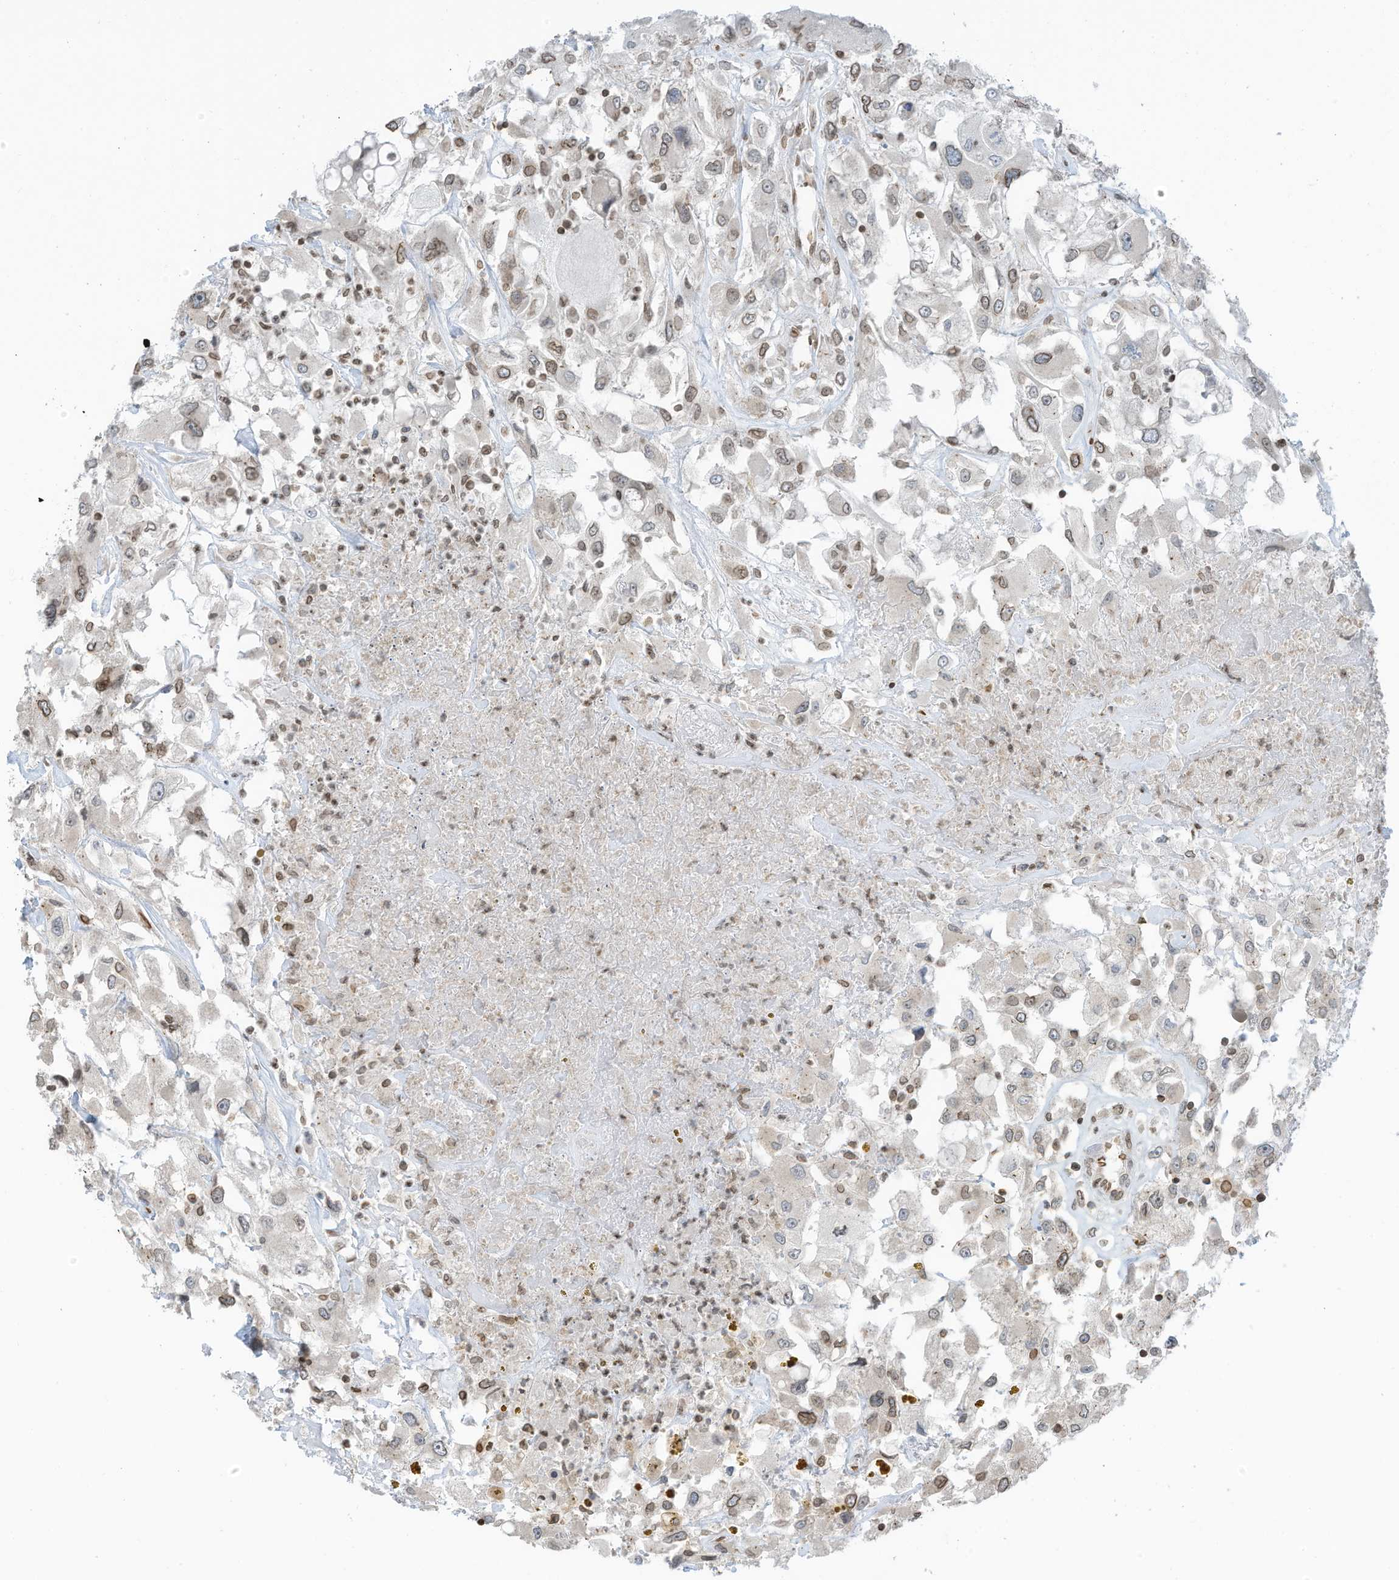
{"staining": {"intensity": "weak", "quantity": "25%-75%", "location": "cytoplasmic/membranous,nuclear"}, "tissue": "renal cancer", "cell_type": "Tumor cells", "image_type": "cancer", "snomed": [{"axis": "morphology", "description": "Adenocarcinoma, NOS"}, {"axis": "topography", "description": "Kidney"}], "caption": "IHC image of human renal cancer (adenocarcinoma) stained for a protein (brown), which displays low levels of weak cytoplasmic/membranous and nuclear expression in about 25%-75% of tumor cells.", "gene": "RABL3", "patient": {"sex": "female", "age": 52}}